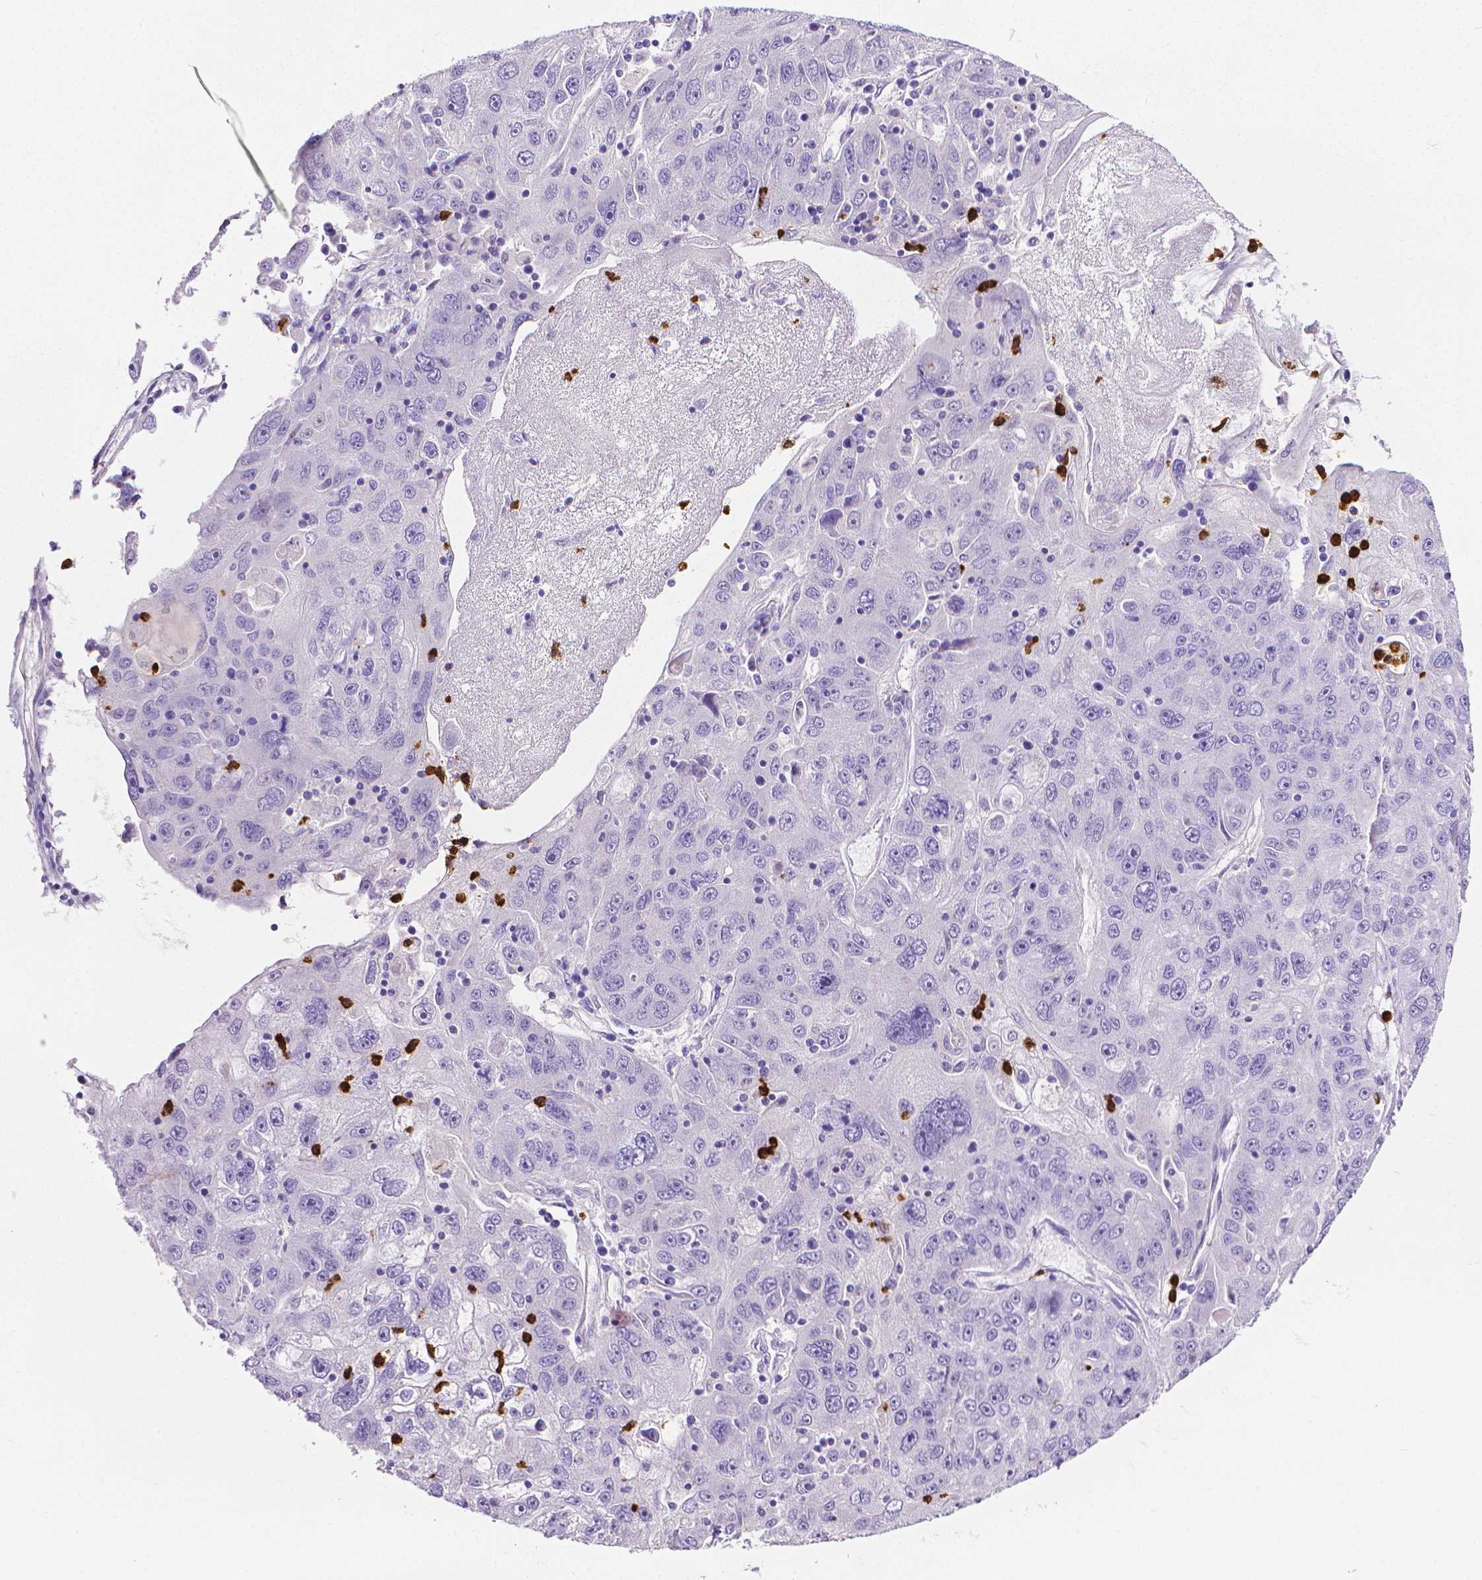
{"staining": {"intensity": "negative", "quantity": "none", "location": "none"}, "tissue": "stomach cancer", "cell_type": "Tumor cells", "image_type": "cancer", "snomed": [{"axis": "morphology", "description": "Adenocarcinoma, NOS"}, {"axis": "topography", "description": "Stomach"}], "caption": "An image of adenocarcinoma (stomach) stained for a protein demonstrates no brown staining in tumor cells.", "gene": "MMP9", "patient": {"sex": "male", "age": 56}}